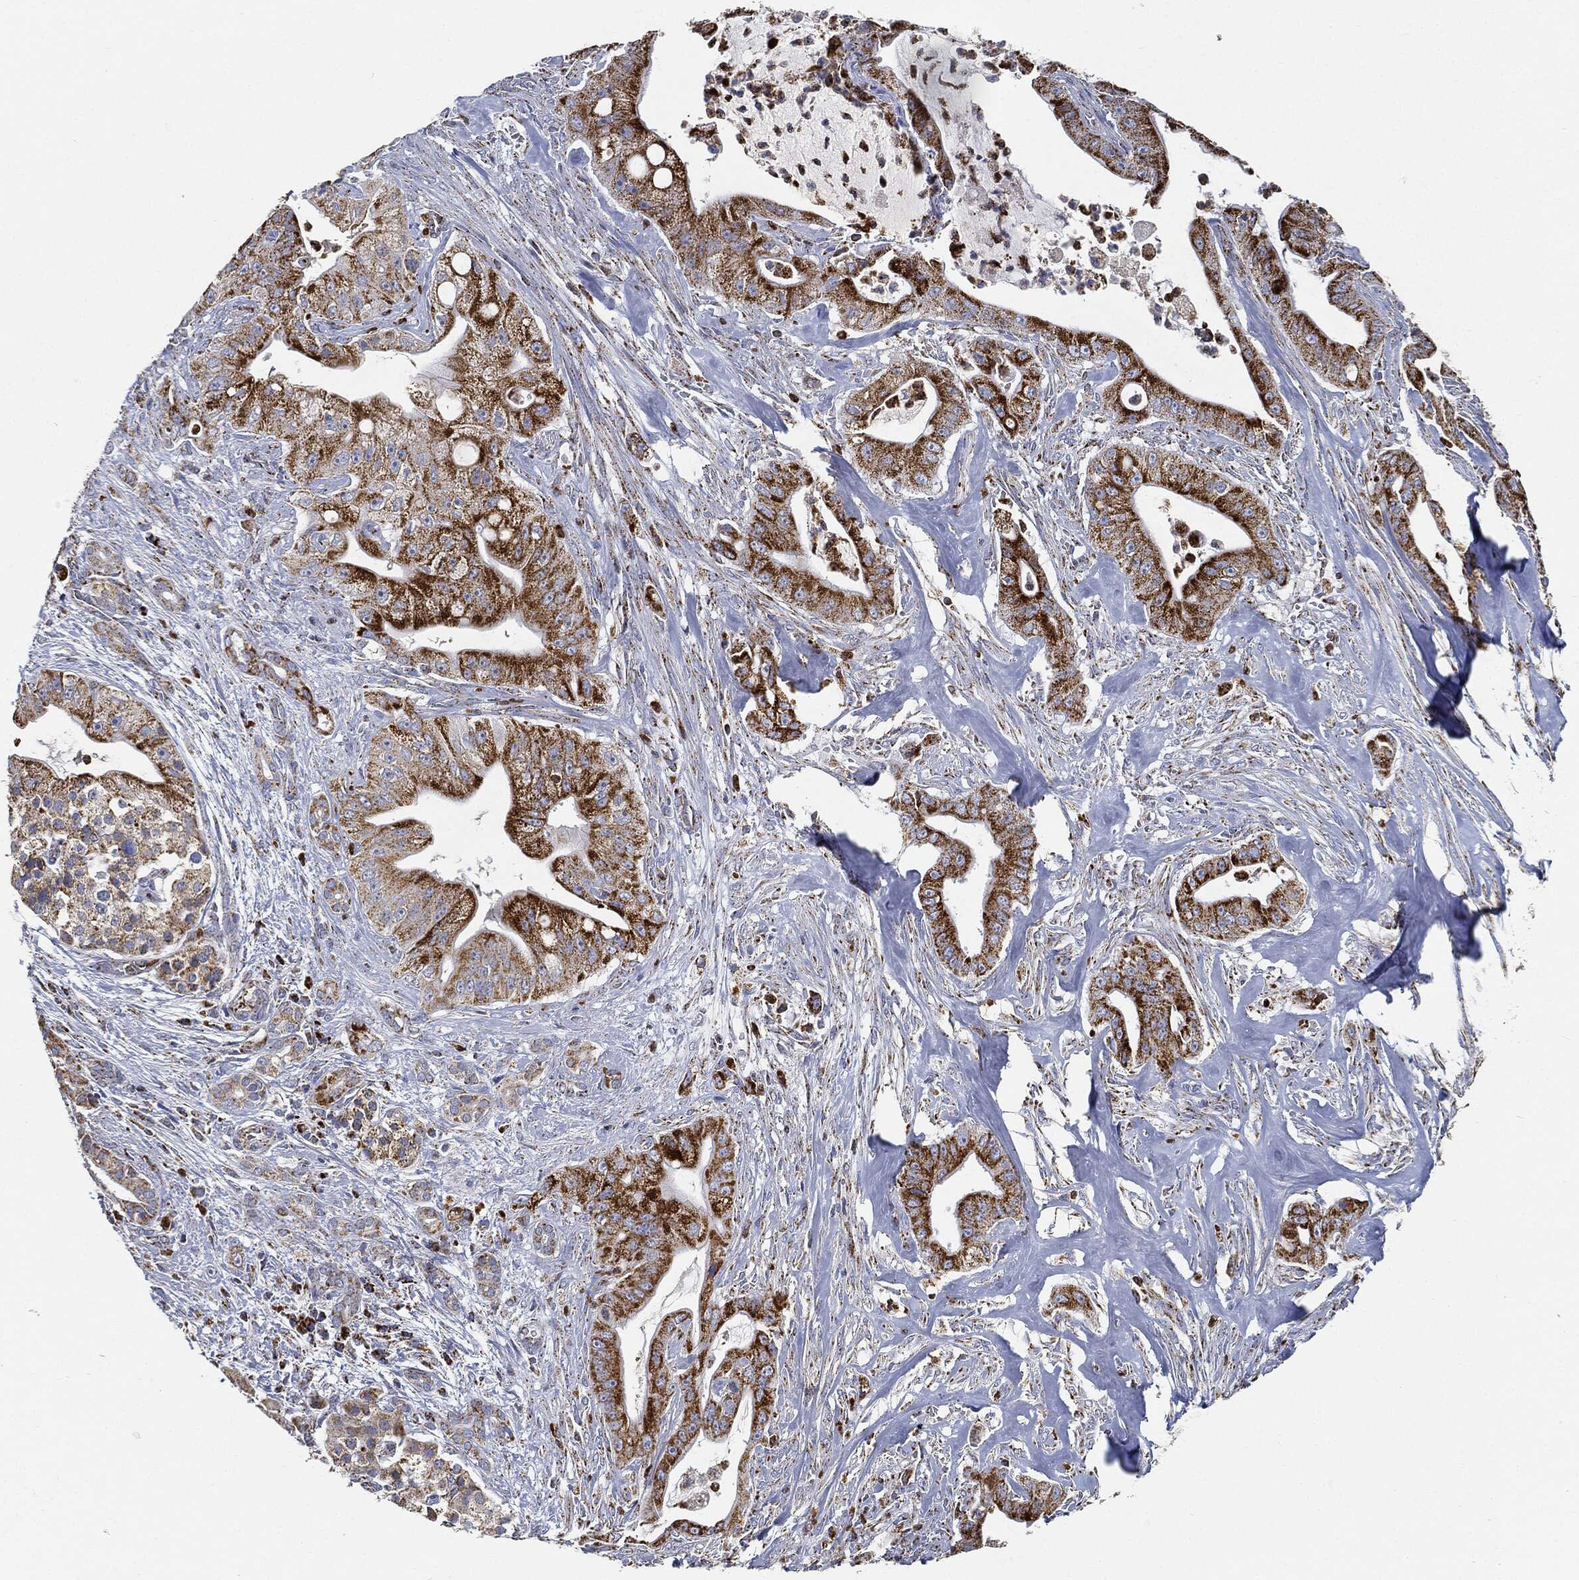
{"staining": {"intensity": "strong", "quantity": ">75%", "location": "cytoplasmic/membranous"}, "tissue": "pancreatic cancer", "cell_type": "Tumor cells", "image_type": "cancer", "snomed": [{"axis": "morphology", "description": "Normal tissue, NOS"}, {"axis": "morphology", "description": "Inflammation, NOS"}, {"axis": "morphology", "description": "Adenocarcinoma, NOS"}, {"axis": "topography", "description": "Pancreas"}], "caption": "A brown stain highlights strong cytoplasmic/membranous staining of a protein in pancreatic adenocarcinoma tumor cells.", "gene": "CAPN15", "patient": {"sex": "male", "age": 57}}